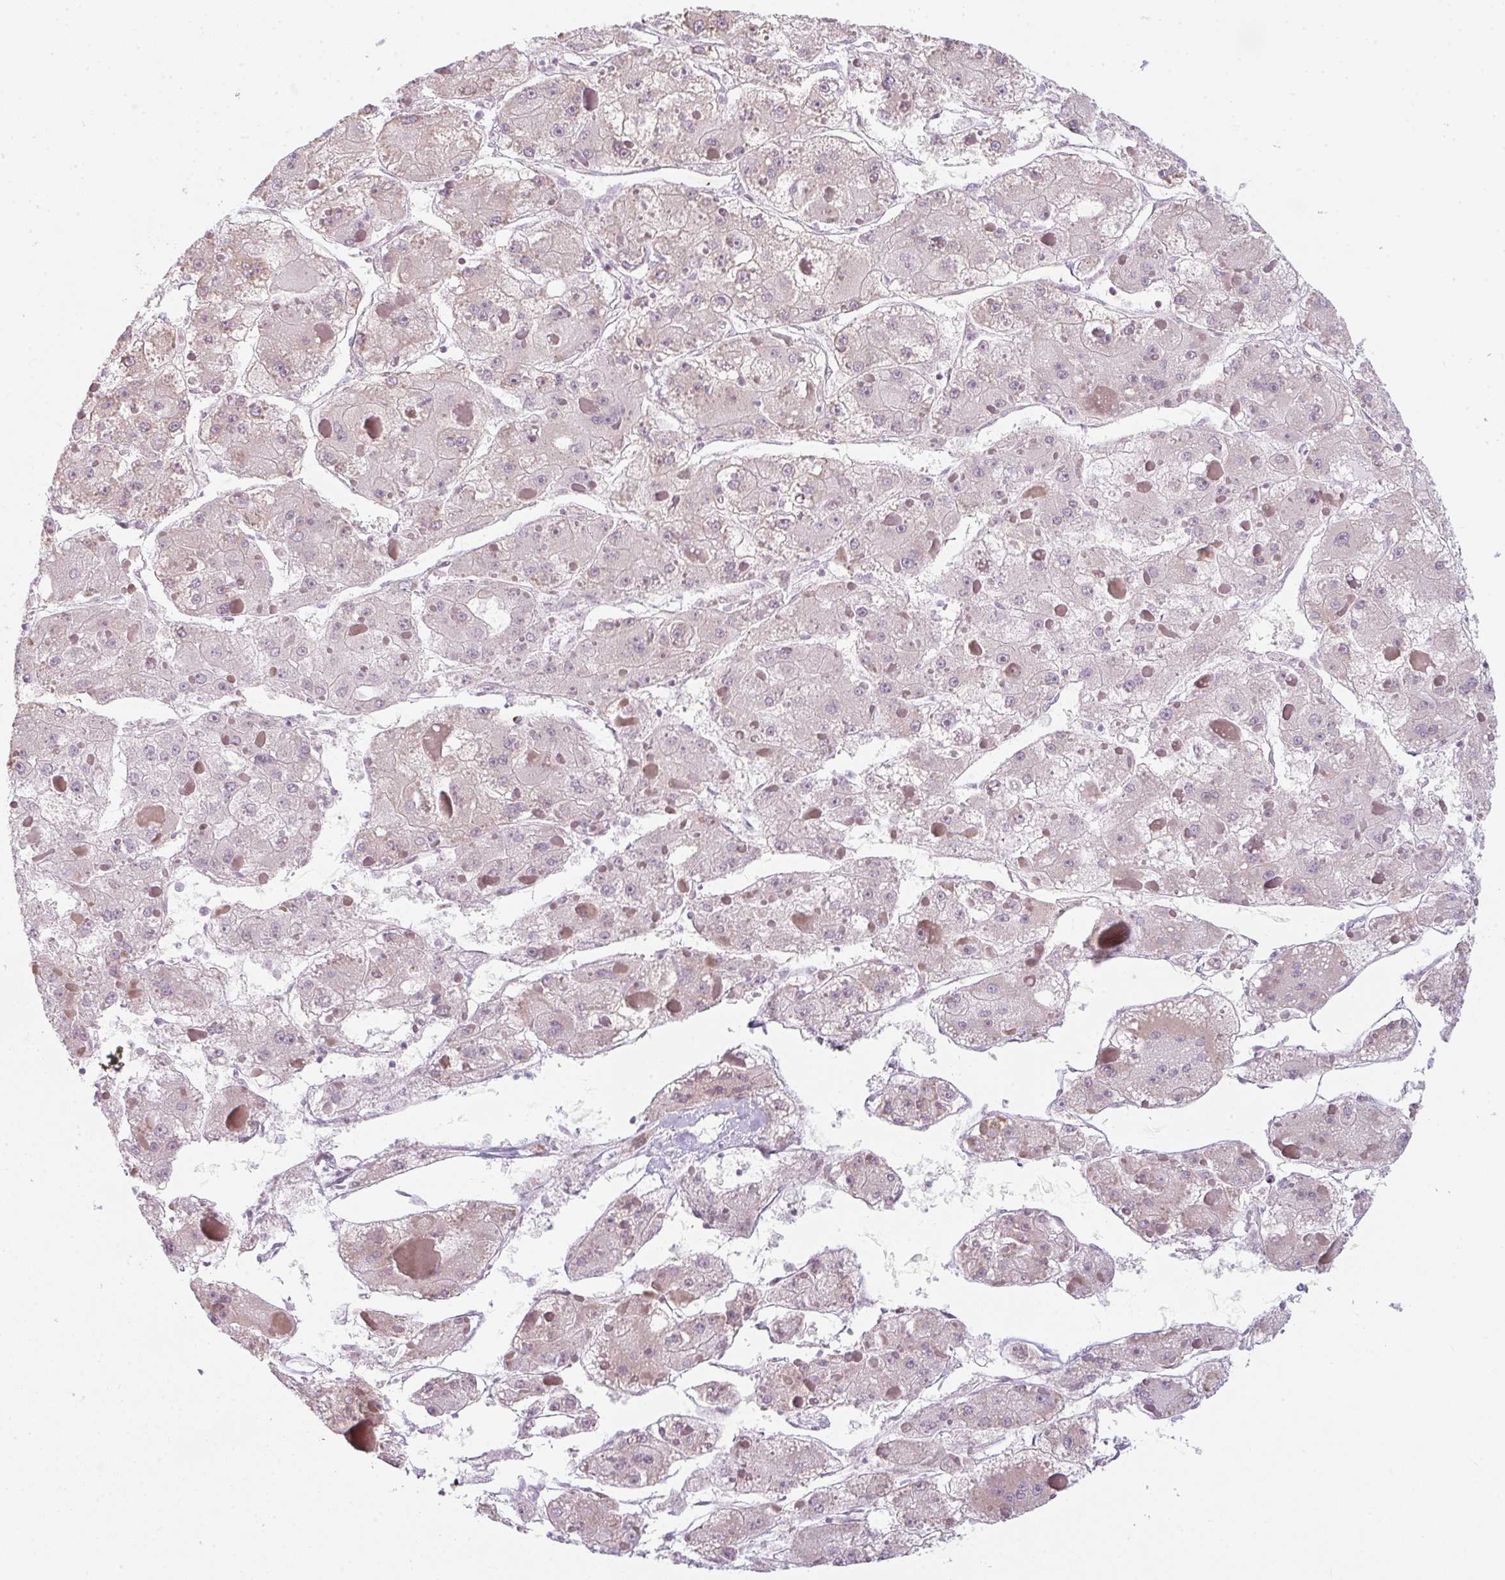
{"staining": {"intensity": "negative", "quantity": "none", "location": "none"}, "tissue": "liver cancer", "cell_type": "Tumor cells", "image_type": "cancer", "snomed": [{"axis": "morphology", "description": "Carcinoma, Hepatocellular, NOS"}, {"axis": "topography", "description": "Liver"}], "caption": "Immunohistochemistry of liver cancer reveals no positivity in tumor cells.", "gene": "TMEM237", "patient": {"sex": "female", "age": 73}}